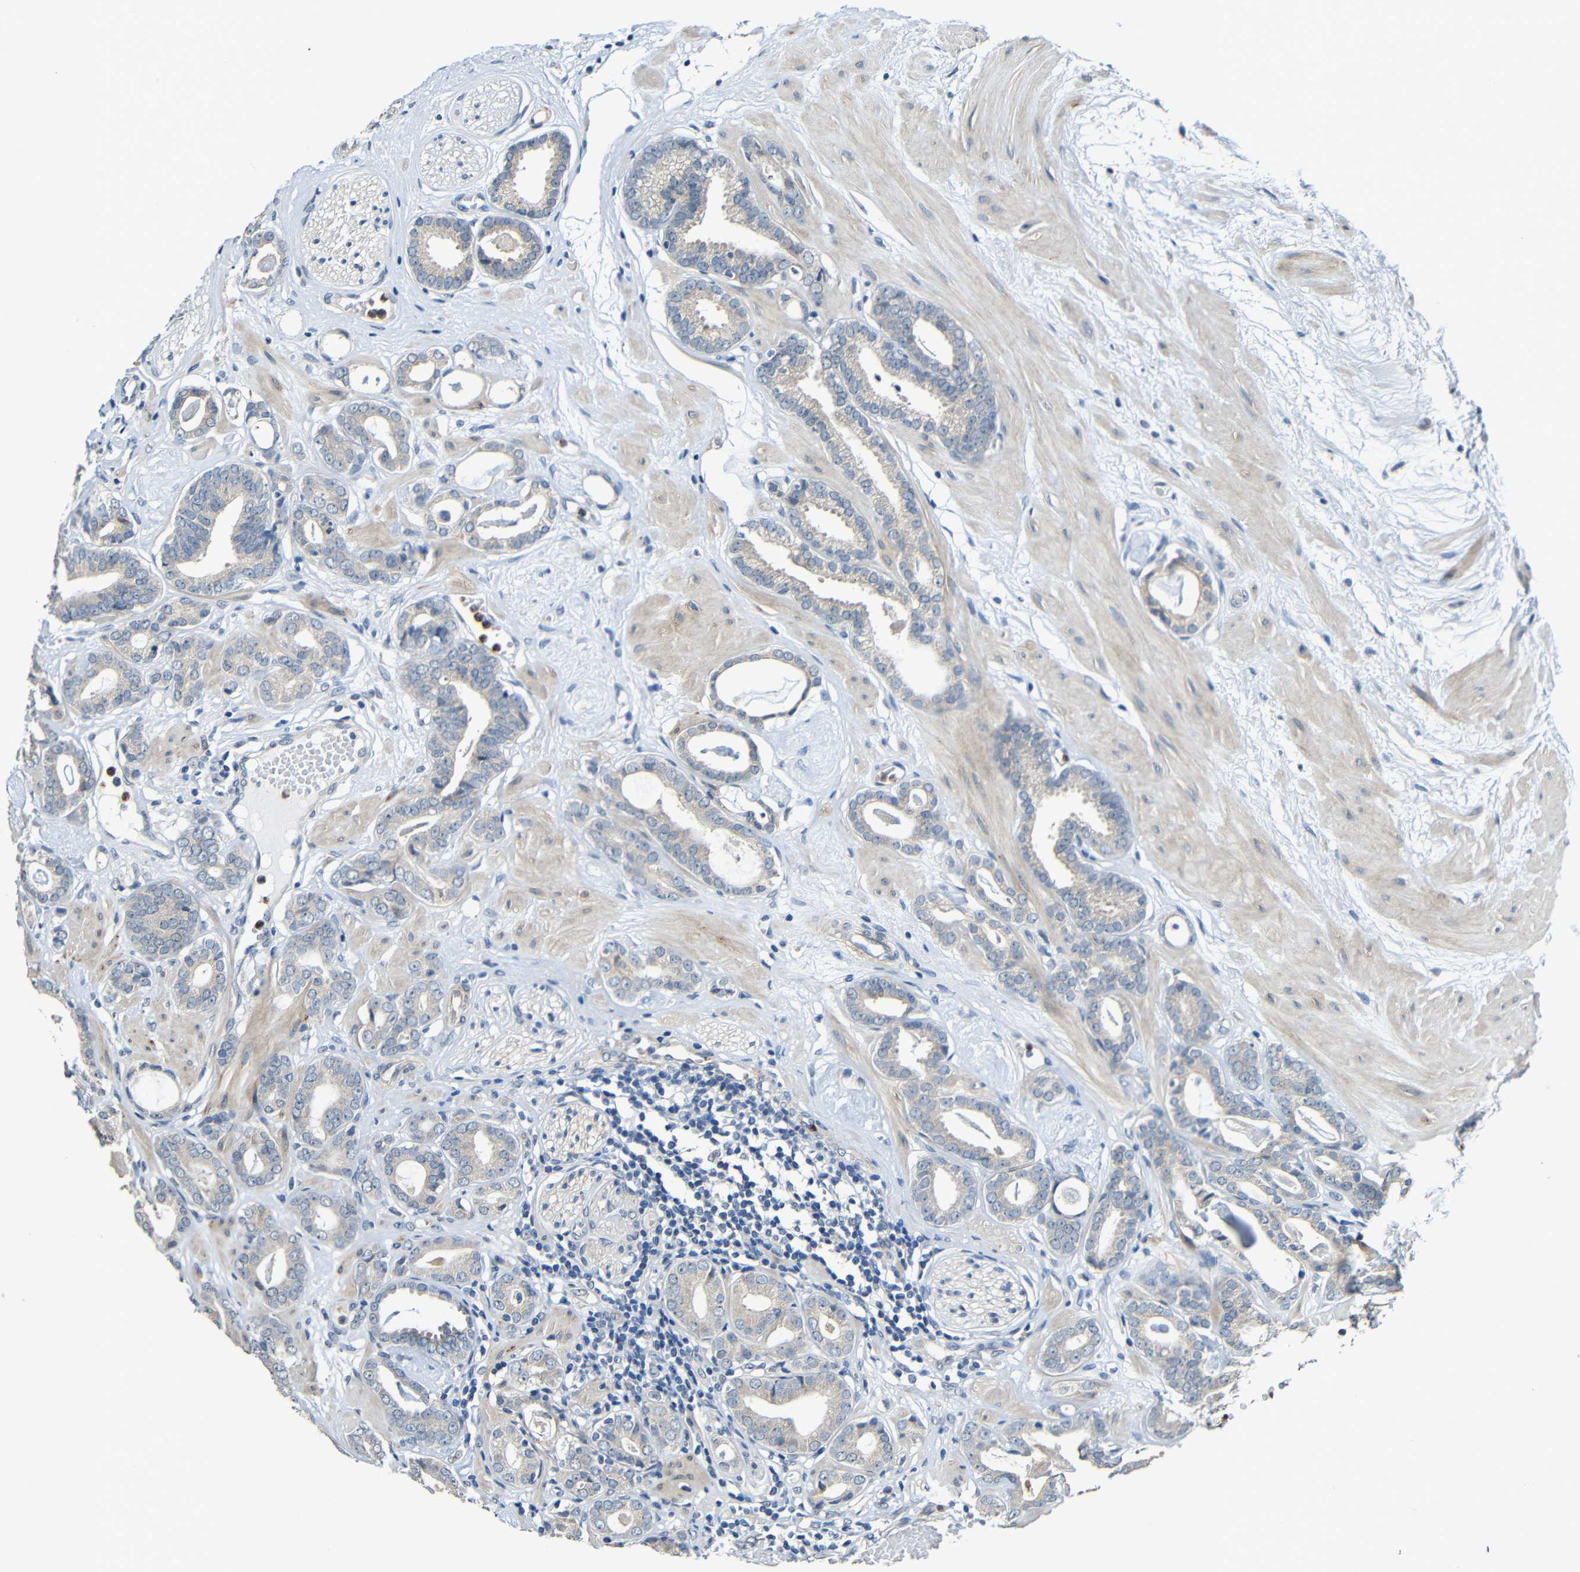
{"staining": {"intensity": "weak", "quantity": "25%-75%", "location": "cytoplasmic/membranous"}, "tissue": "prostate cancer", "cell_type": "Tumor cells", "image_type": "cancer", "snomed": [{"axis": "morphology", "description": "Adenocarcinoma, Low grade"}, {"axis": "topography", "description": "Prostate"}], "caption": "Weak cytoplasmic/membranous staining is seen in about 25%-75% of tumor cells in low-grade adenocarcinoma (prostate).", "gene": "STBD1", "patient": {"sex": "male", "age": 53}}